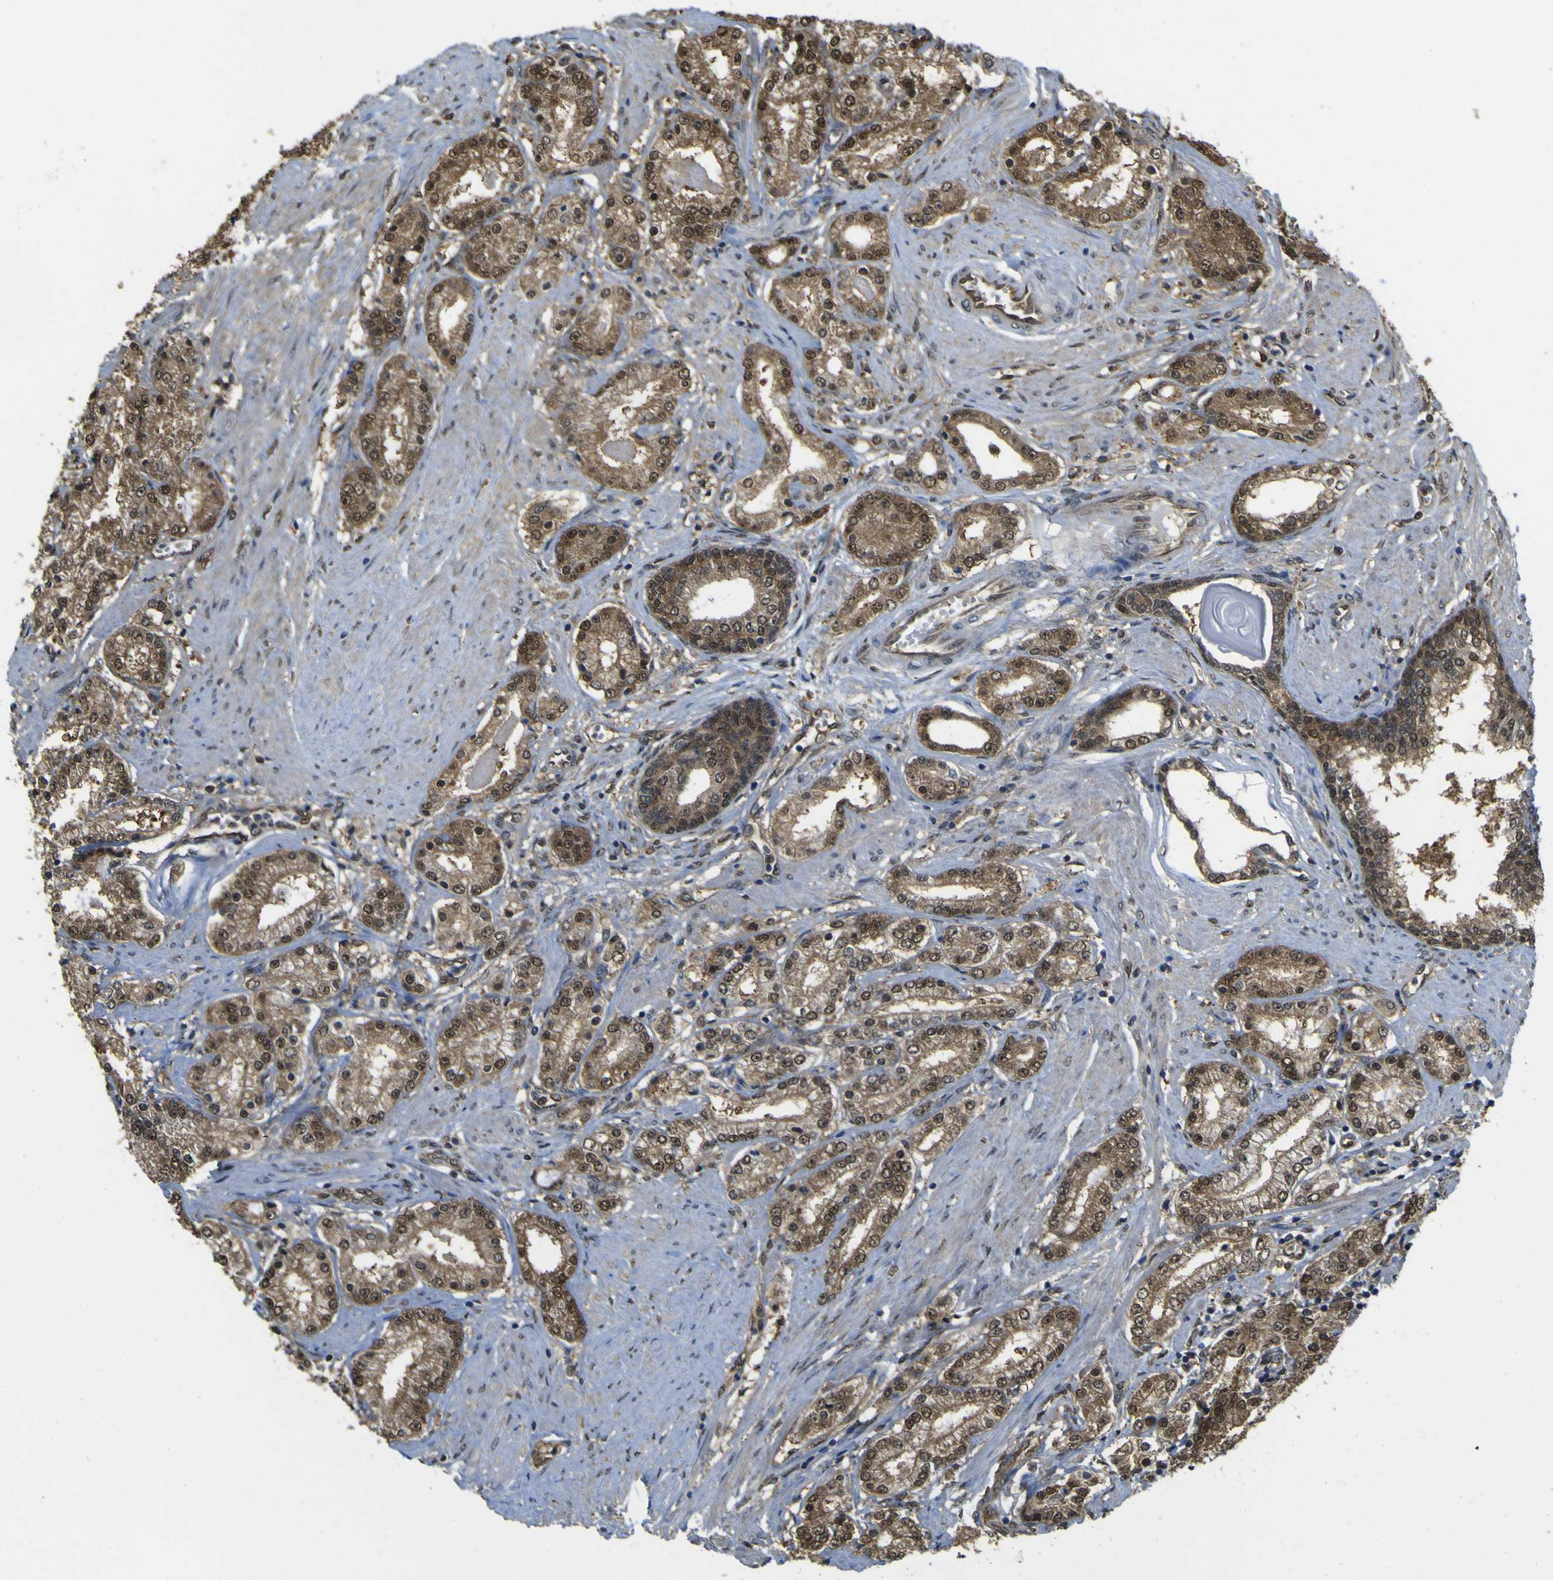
{"staining": {"intensity": "moderate", "quantity": ">75%", "location": "cytoplasmic/membranous,nuclear"}, "tissue": "prostate cancer", "cell_type": "Tumor cells", "image_type": "cancer", "snomed": [{"axis": "morphology", "description": "Adenocarcinoma, Low grade"}, {"axis": "topography", "description": "Prostate"}], "caption": "Prostate cancer was stained to show a protein in brown. There is medium levels of moderate cytoplasmic/membranous and nuclear staining in about >75% of tumor cells.", "gene": "YWHAG", "patient": {"sex": "male", "age": 63}}